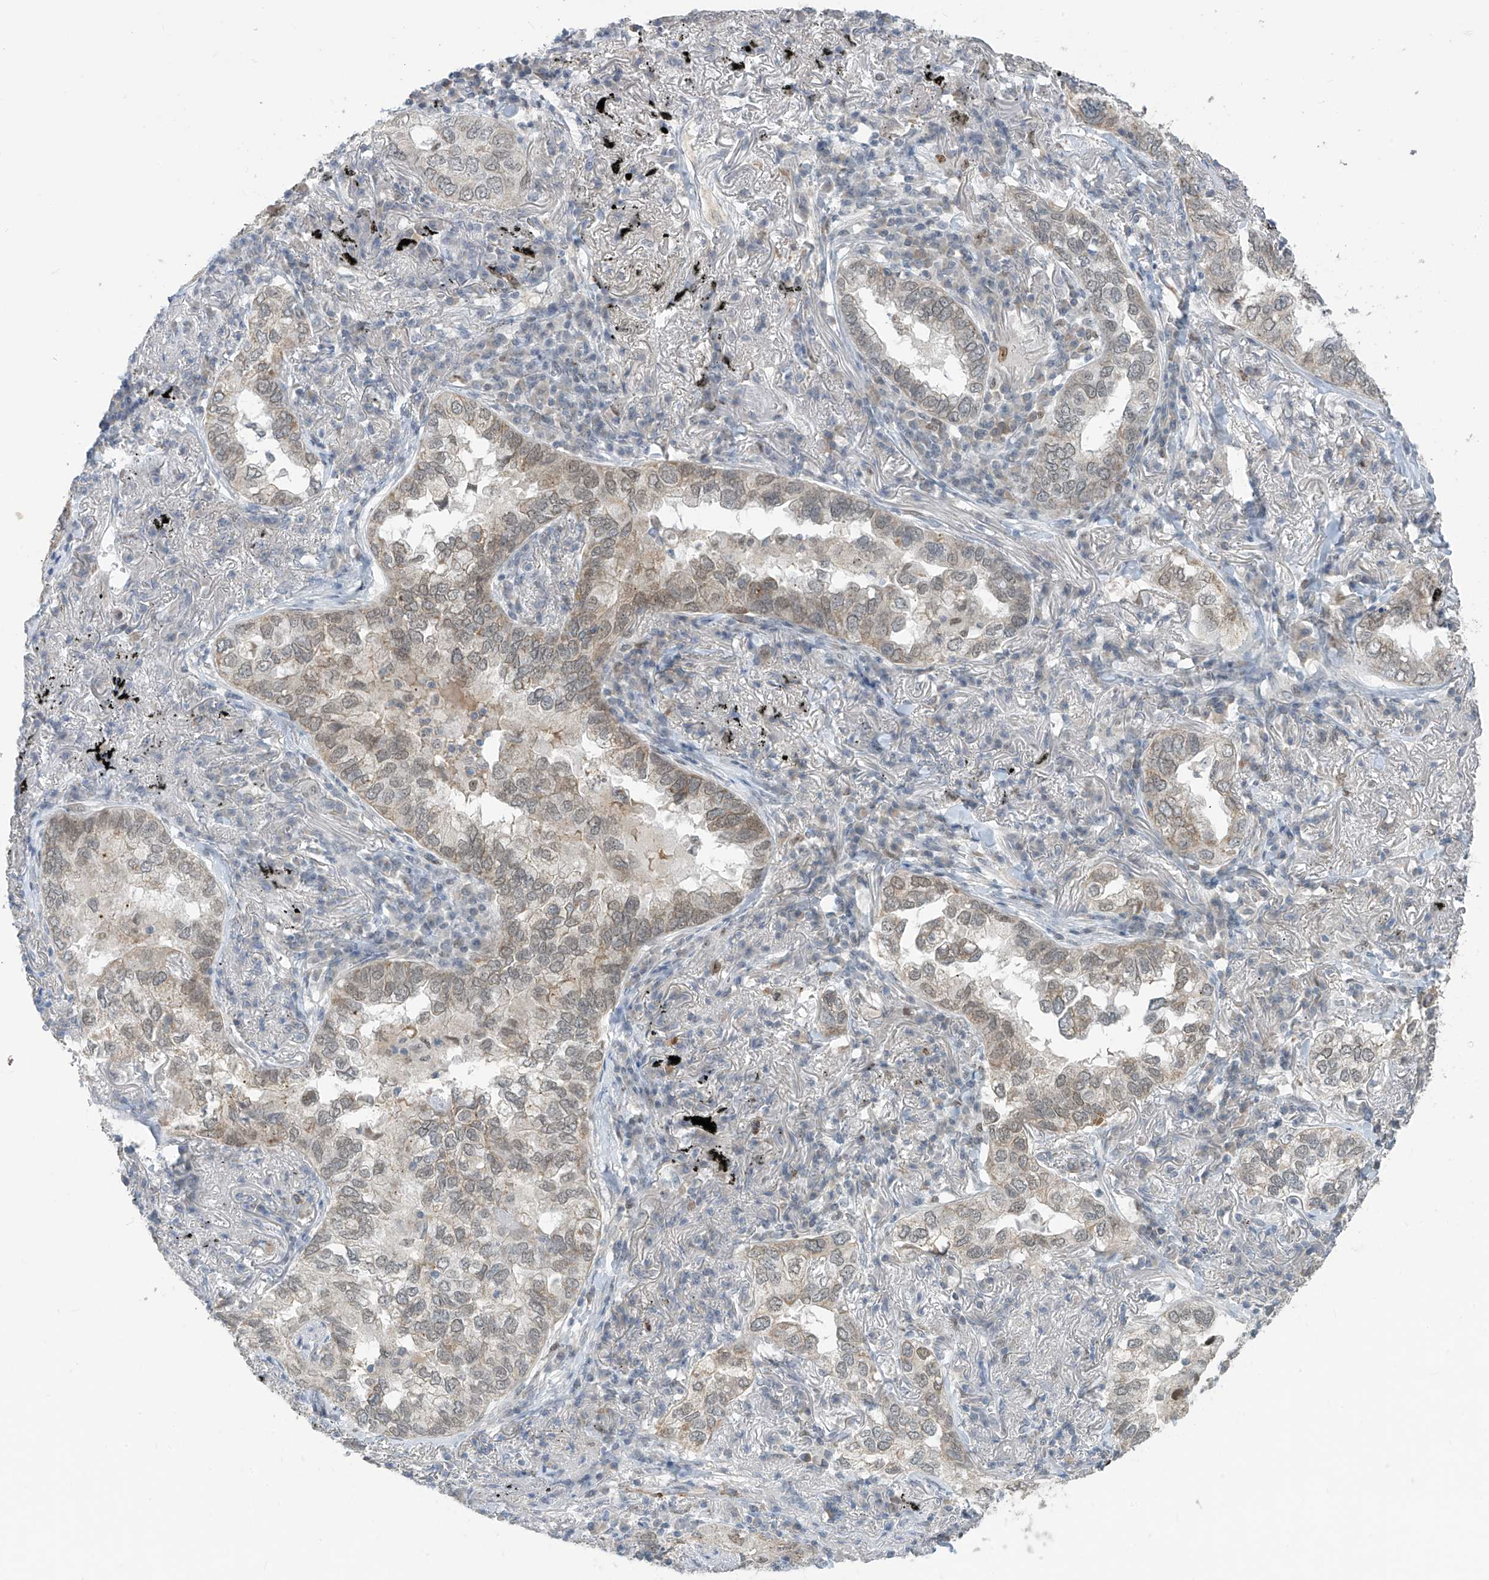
{"staining": {"intensity": "weak", "quantity": "<25%", "location": "nuclear"}, "tissue": "lung cancer", "cell_type": "Tumor cells", "image_type": "cancer", "snomed": [{"axis": "morphology", "description": "Adenocarcinoma, NOS"}, {"axis": "topography", "description": "Lung"}], "caption": "DAB (3,3'-diaminobenzidine) immunohistochemical staining of lung cancer displays no significant expression in tumor cells. (DAB (3,3'-diaminobenzidine) immunohistochemistry with hematoxylin counter stain).", "gene": "METAP1D", "patient": {"sex": "male", "age": 65}}